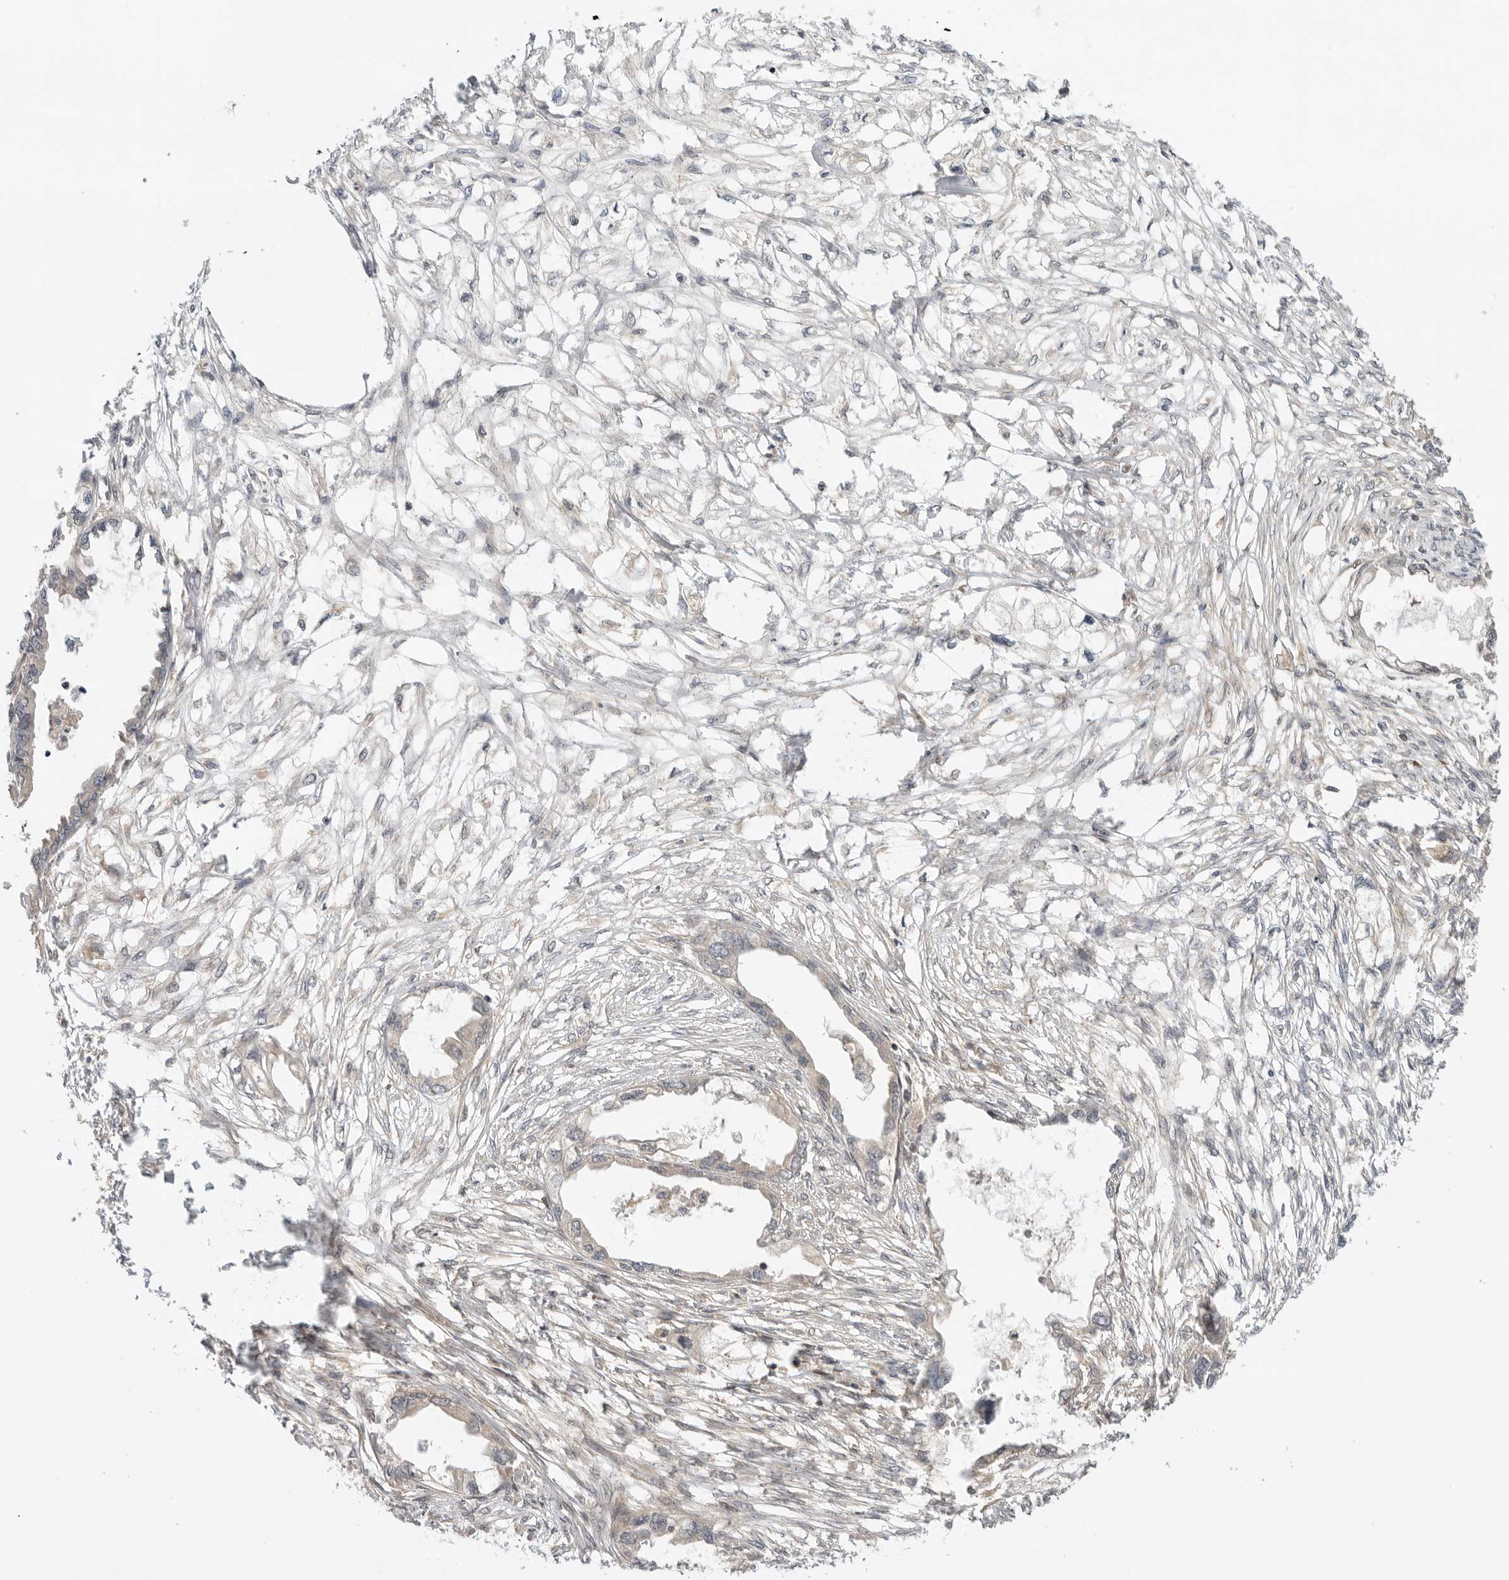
{"staining": {"intensity": "negative", "quantity": "none", "location": "none"}, "tissue": "endometrial cancer", "cell_type": "Tumor cells", "image_type": "cancer", "snomed": [{"axis": "morphology", "description": "Adenocarcinoma, NOS"}, {"axis": "morphology", "description": "Adenocarcinoma, metastatic, NOS"}, {"axis": "topography", "description": "Adipose tissue"}, {"axis": "topography", "description": "Endometrium"}], "caption": "This is an IHC photomicrograph of endometrial cancer (metastatic adenocarcinoma). There is no positivity in tumor cells.", "gene": "DCAF8", "patient": {"sex": "female", "age": 67}}